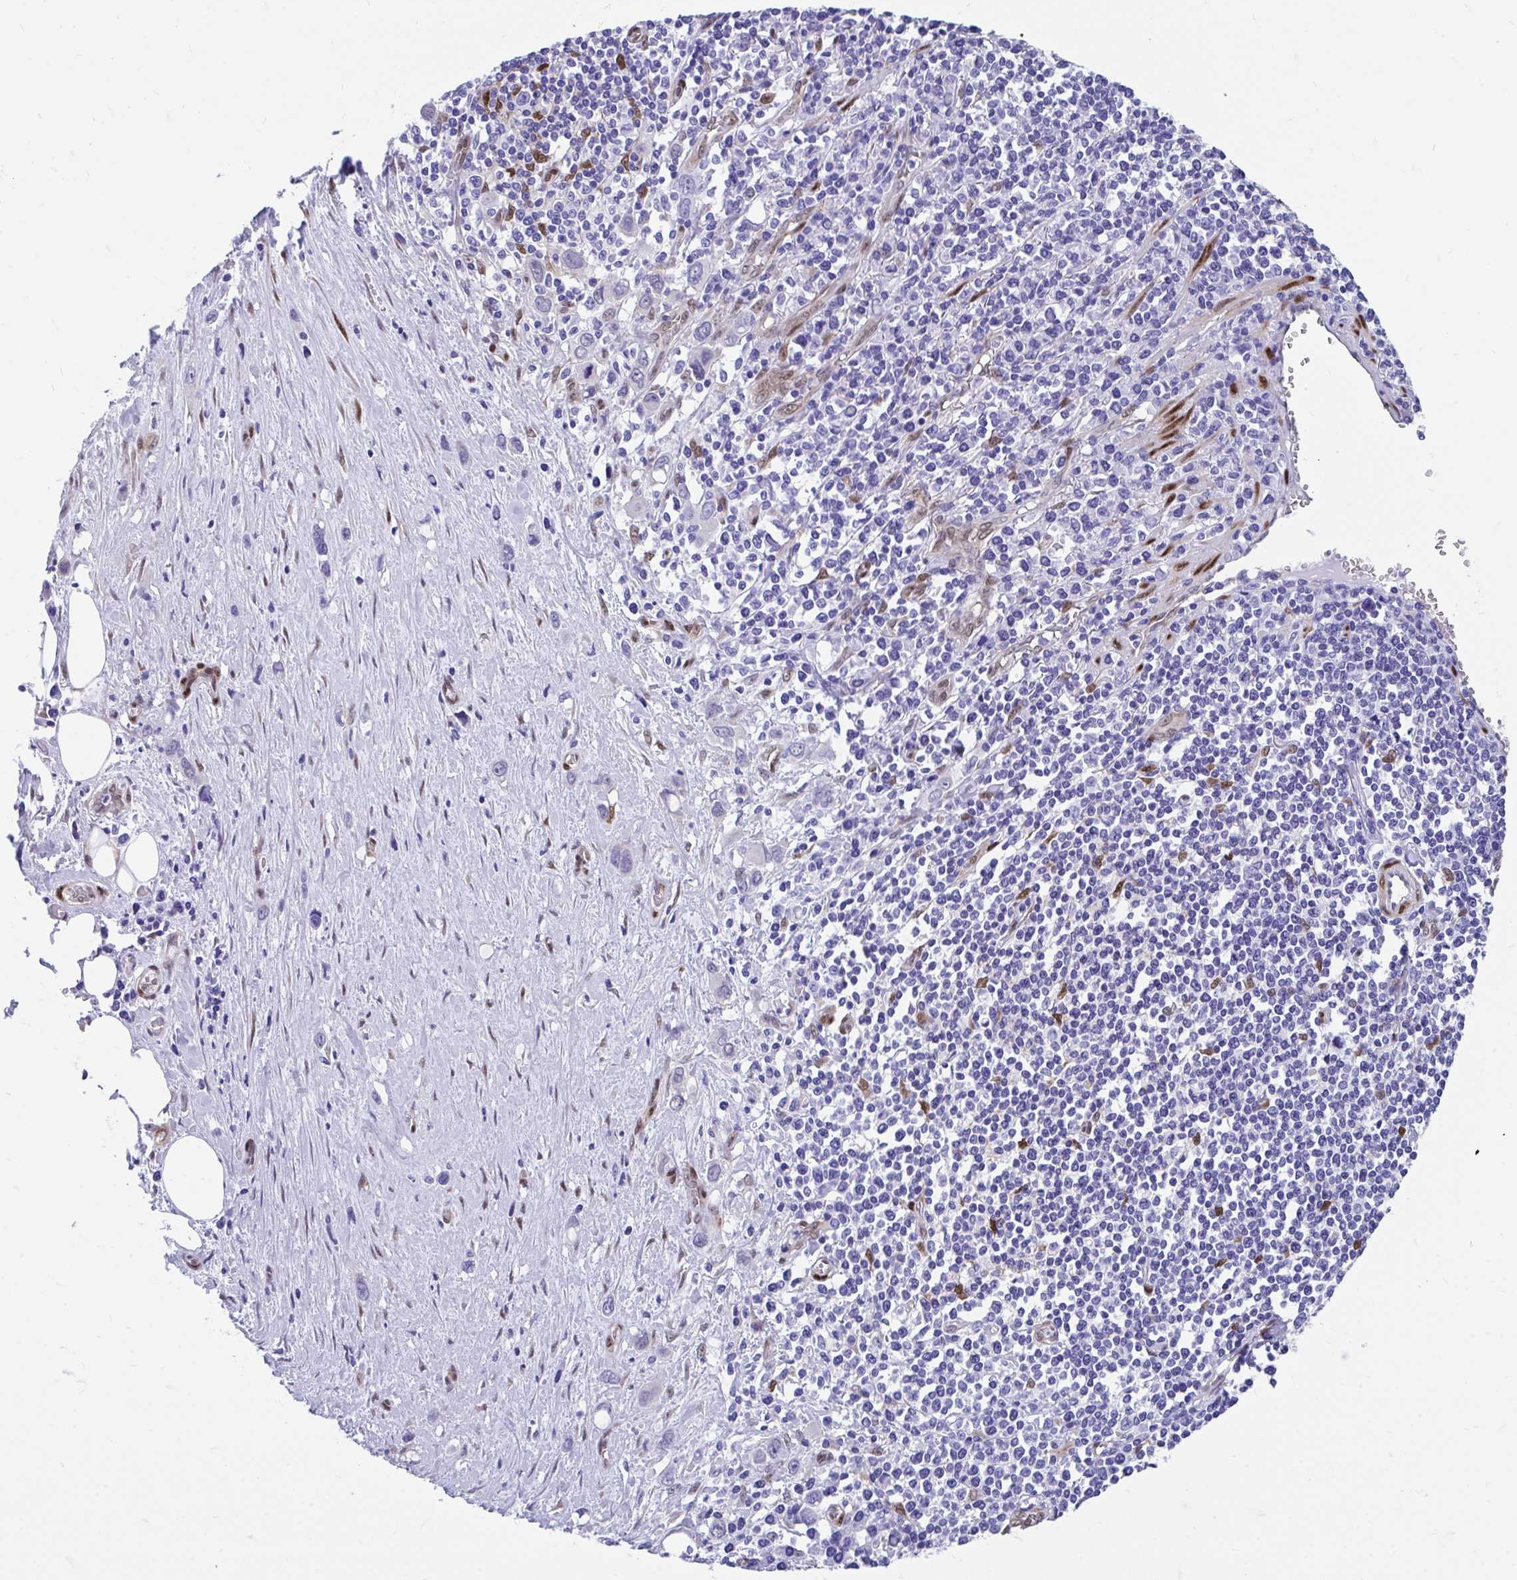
{"staining": {"intensity": "negative", "quantity": "none", "location": "none"}, "tissue": "stomach cancer", "cell_type": "Tumor cells", "image_type": "cancer", "snomed": [{"axis": "morphology", "description": "Adenocarcinoma, NOS"}, {"axis": "topography", "description": "Stomach, upper"}], "caption": "This is an immunohistochemistry (IHC) histopathology image of stomach adenocarcinoma. There is no positivity in tumor cells.", "gene": "RBPMS", "patient": {"sex": "male", "age": 75}}